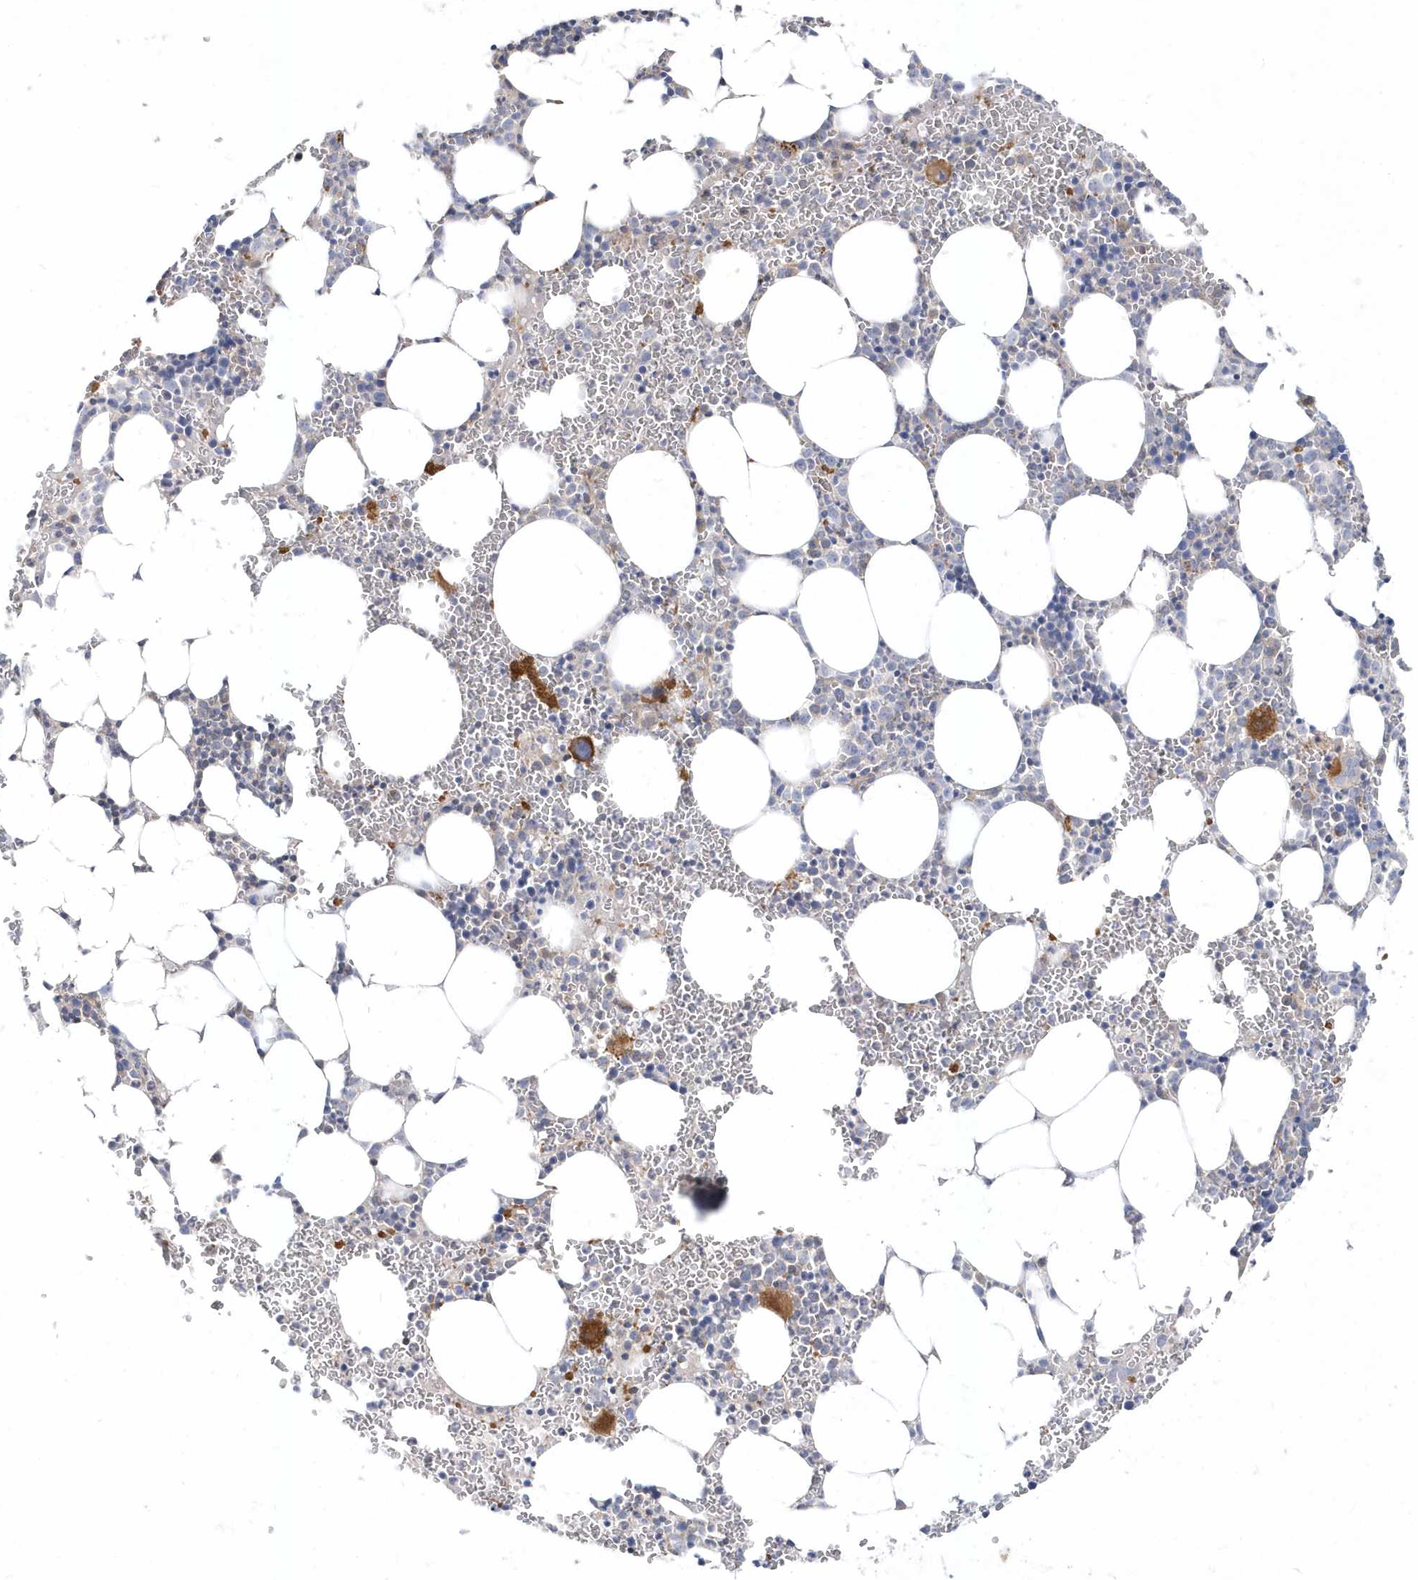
{"staining": {"intensity": "moderate", "quantity": "<25%", "location": "cytoplasmic/membranous"}, "tissue": "bone marrow", "cell_type": "Hematopoietic cells", "image_type": "normal", "snomed": [{"axis": "morphology", "description": "Normal tissue, NOS"}, {"axis": "topography", "description": "Bone marrow"}], "caption": "Human bone marrow stained for a protein (brown) exhibits moderate cytoplasmic/membranous positive staining in about <25% of hematopoietic cells.", "gene": "LEXM", "patient": {"sex": "female", "age": 78}}